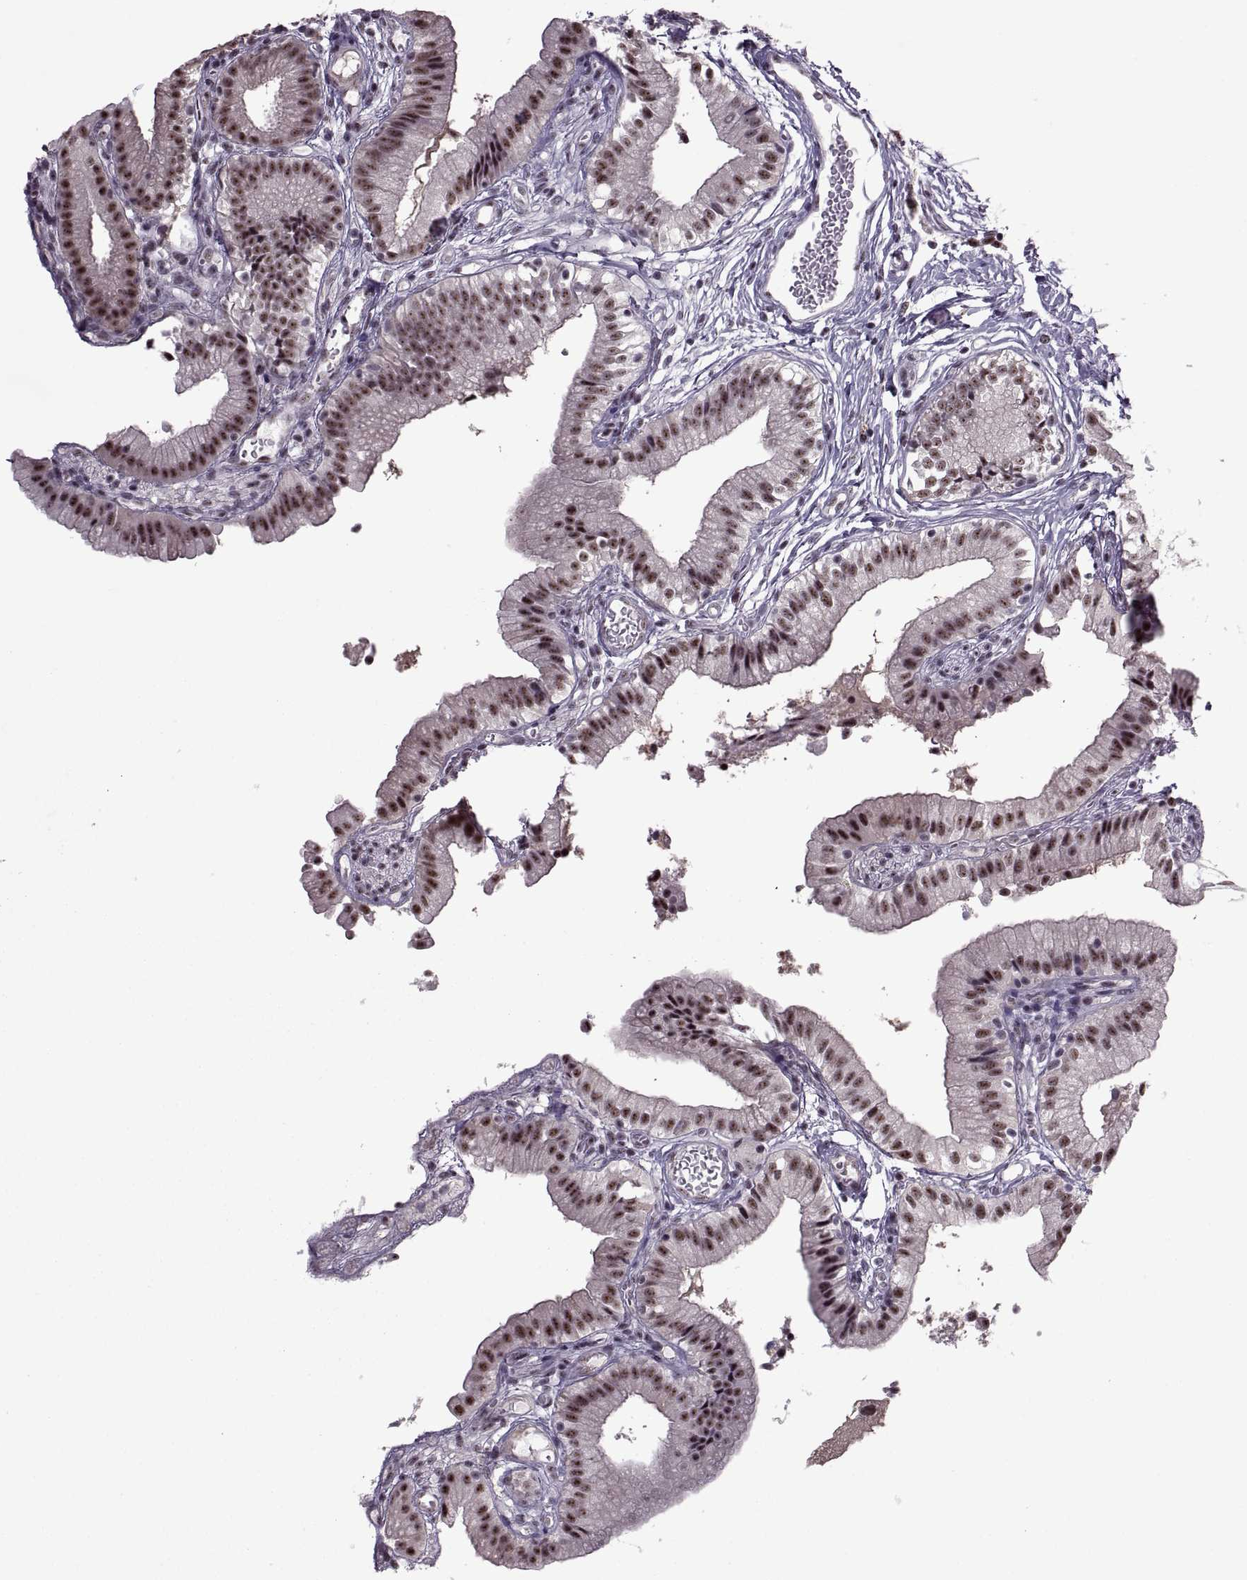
{"staining": {"intensity": "moderate", "quantity": "25%-75%", "location": "nuclear"}, "tissue": "gallbladder", "cell_type": "Glandular cells", "image_type": "normal", "snomed": [{"axis": "morphology", "description": "Normal tissue, NOS"}, {"axis": "topography", "description": "Gallbladder"}], "caption": "An immunohistochemistry (IHC) micrograph of benign tissue is shown. Protein staining in brown highlights moderate nuclear positivity in gallbladder within glandular cells.", "gene": "MAGEA4", "patient": {"sex": "female", "age": 47}}